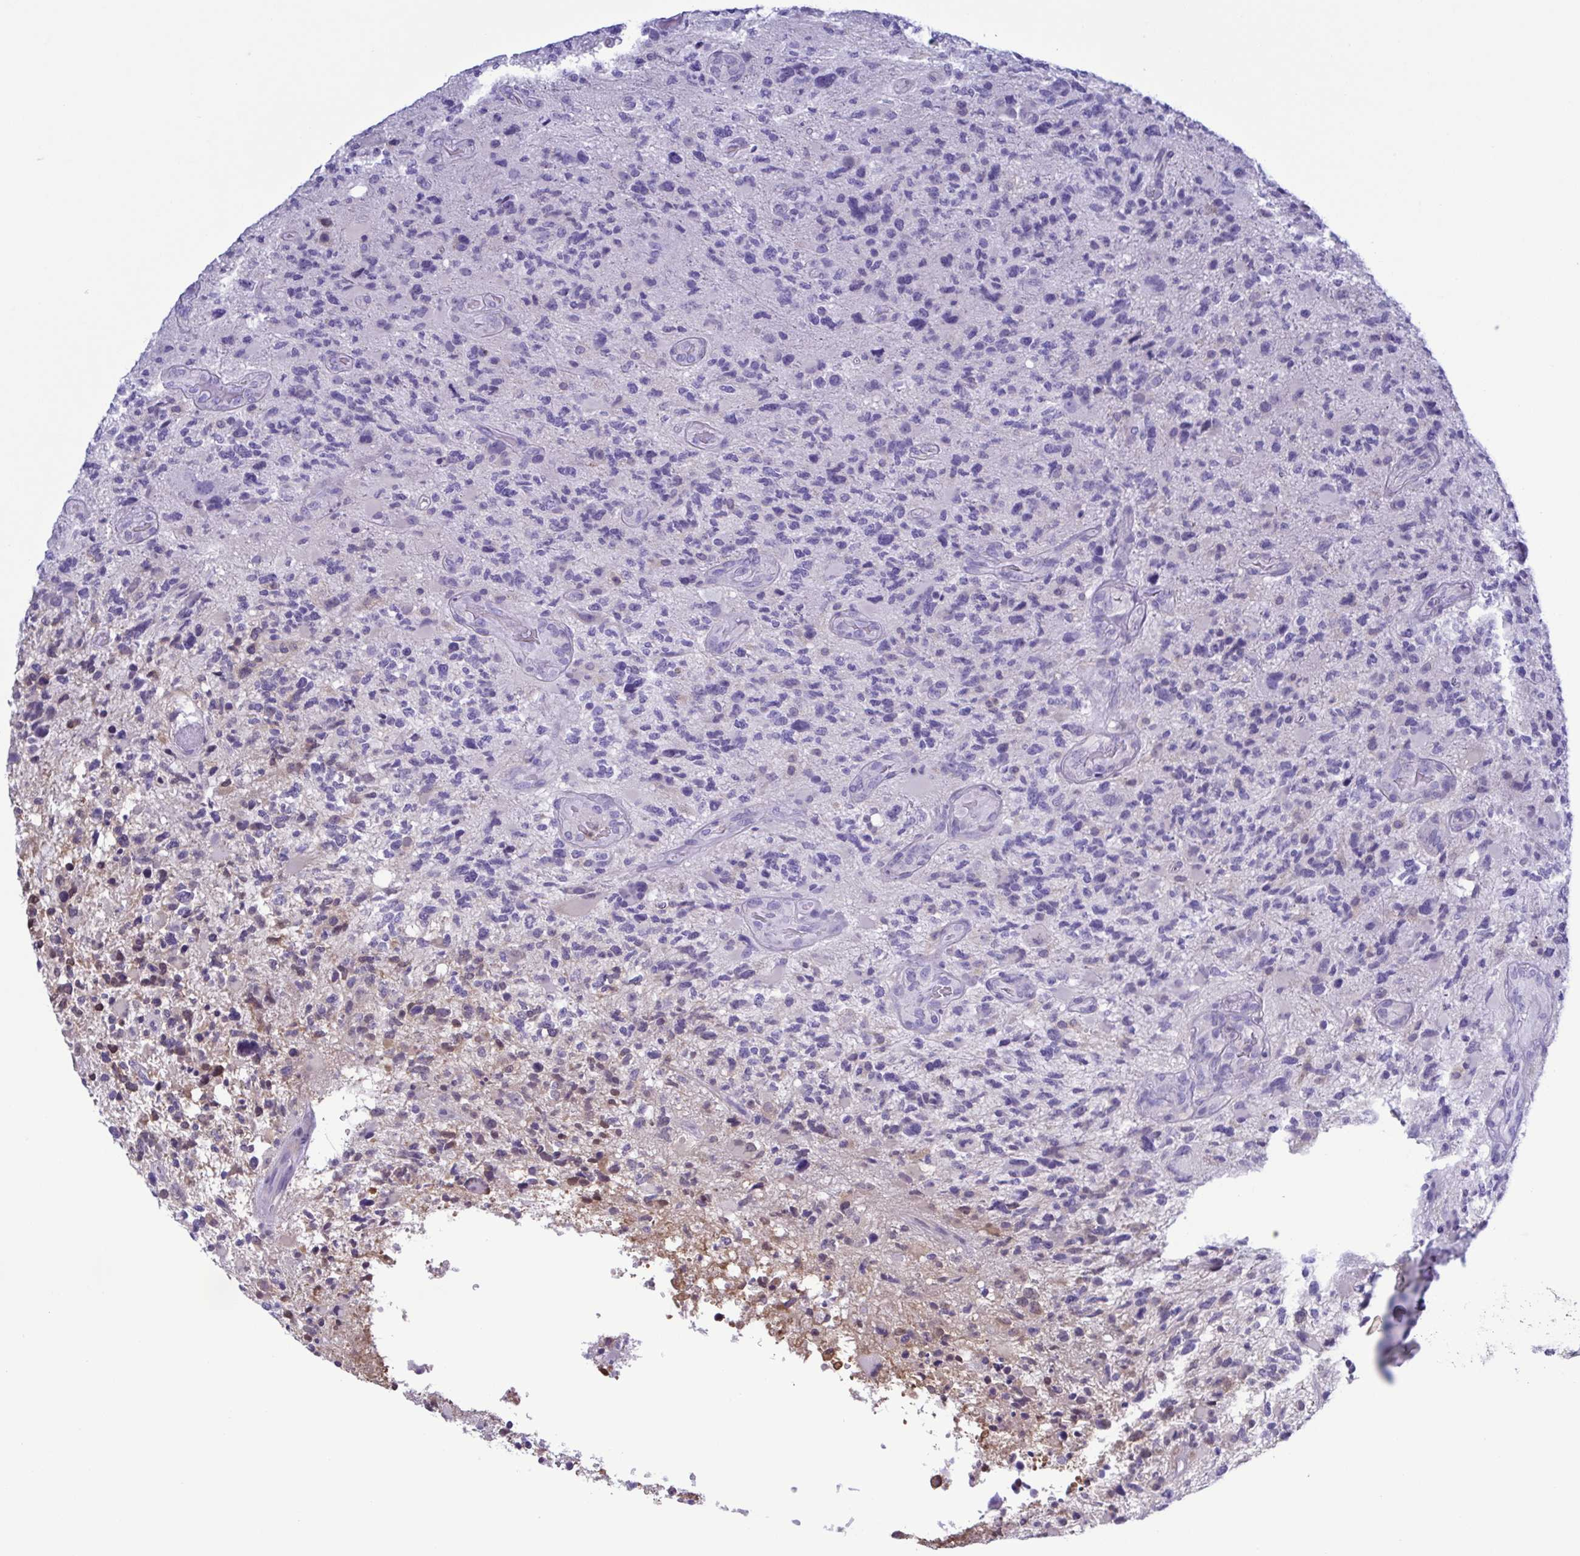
{"staining": {"intensity": "negative", "quantity": "none", "location": "none"}, "tissue": "glioma", "cell_type": "Tumor cells", "image_type": "cancer", "snomed": [{"axis": "morphology", "description": "Glioma, malignant, High grade"}, {"axis": "topography", "description": "Brain"}], "caption": "The immunohistochemistry (IHC) micrograph has no significant positivity in tumor cells of glioma tissue.", "gene": "LDHC", "patient": {"sex": "female", "age": 71}}